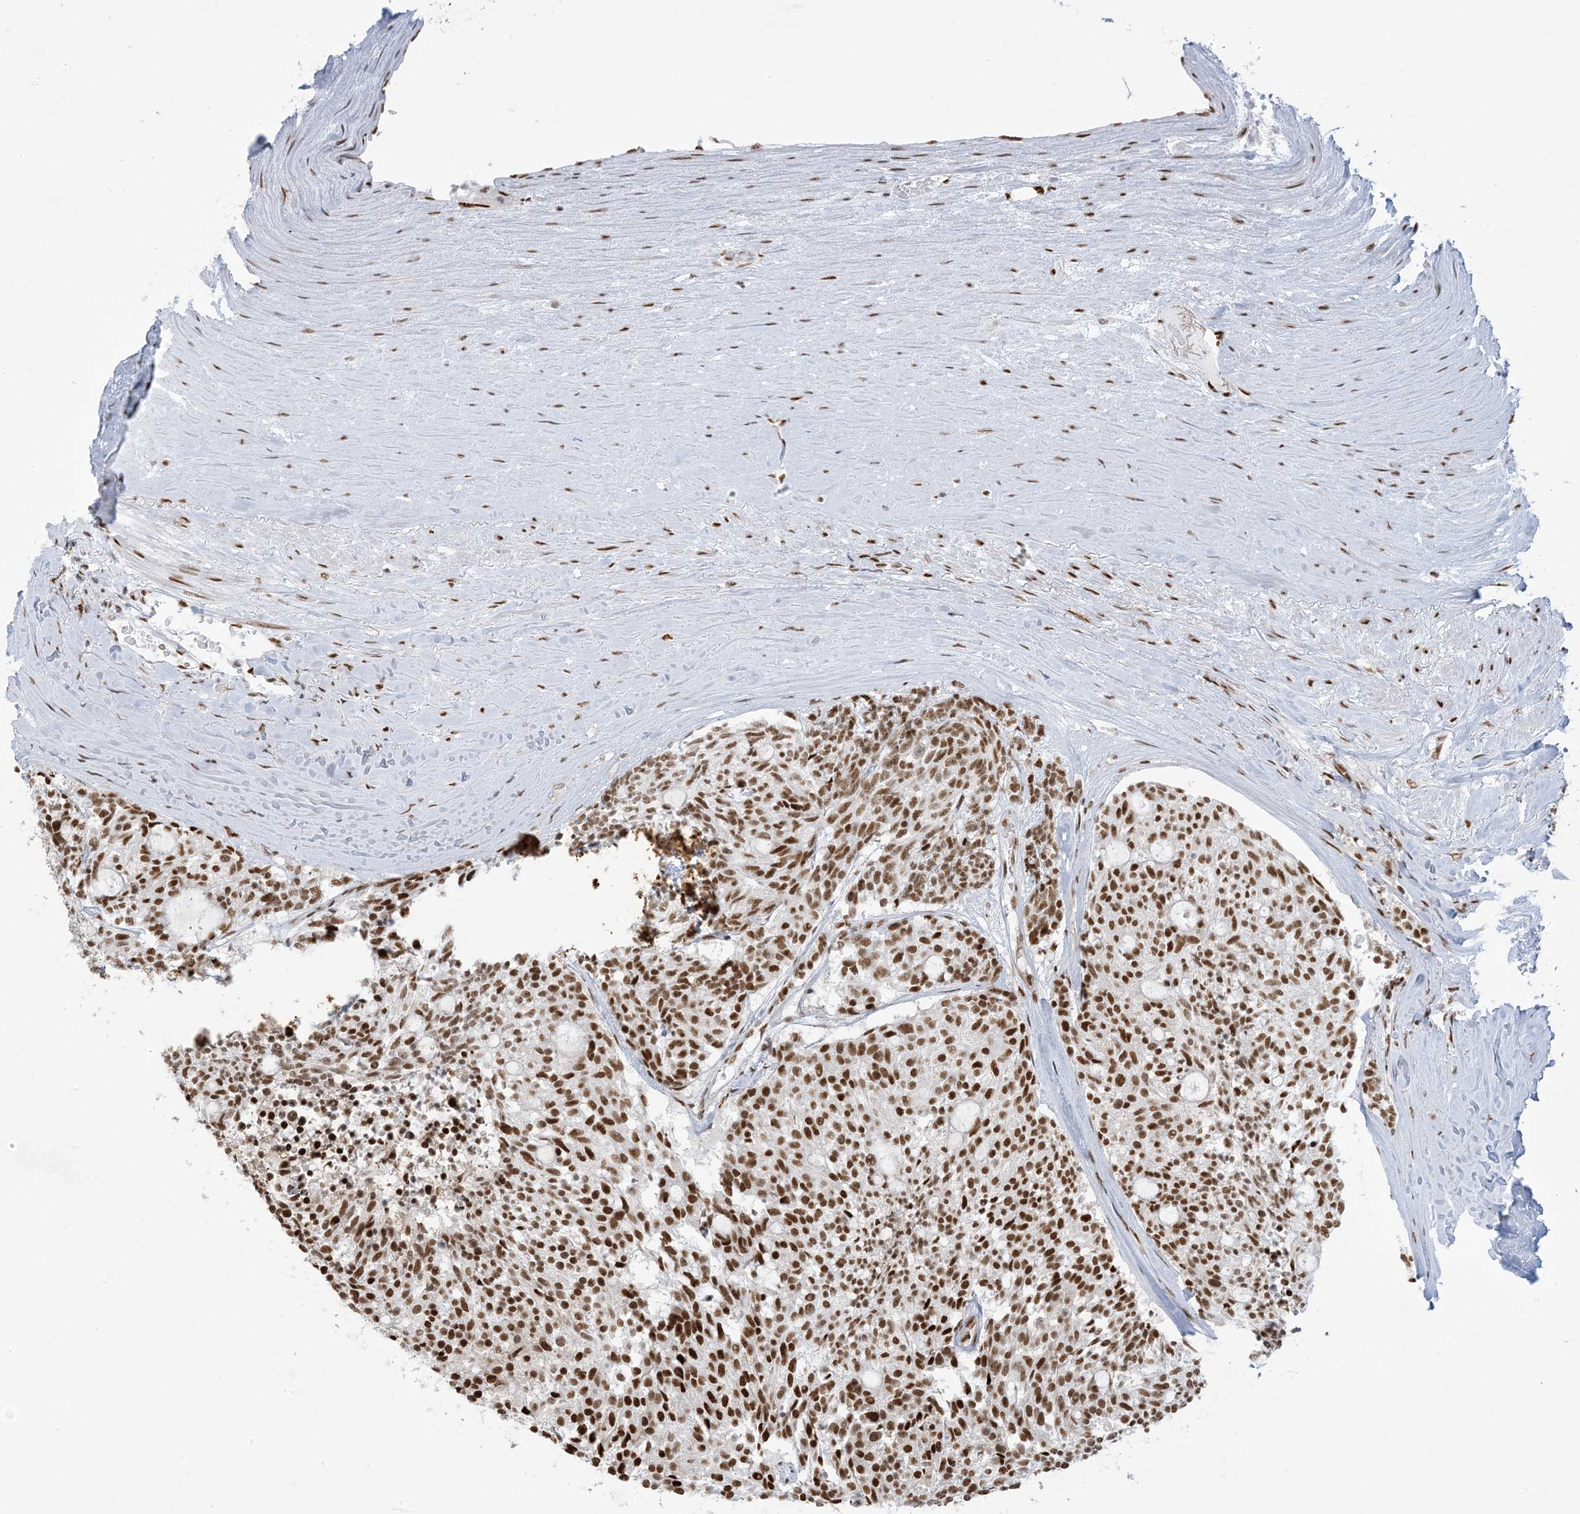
{"staining": {"intensity": "strong", "quantity": ">75%", "location": "nuclear"}, "tissue": "carcinoid", "cell_type": "Tumor cells", "image_type": "cancer", "snomed": [{"axis": "morphology", "description": "Carcinoid, malignant, NOS"}, {"axis": "topography", "description": "Pancreas"}], "caption": "Brown immunohistochemical staining in human carcinoid (malignant) reveals strong nuclear positivity in about >75% of tumor cells. (DAB (3,3'-diaminobenzidine) = brown stain, brightfield microscopy at high magnification).", "gene": "STAG1", "patient": {"sex": "female", "age": 54}}